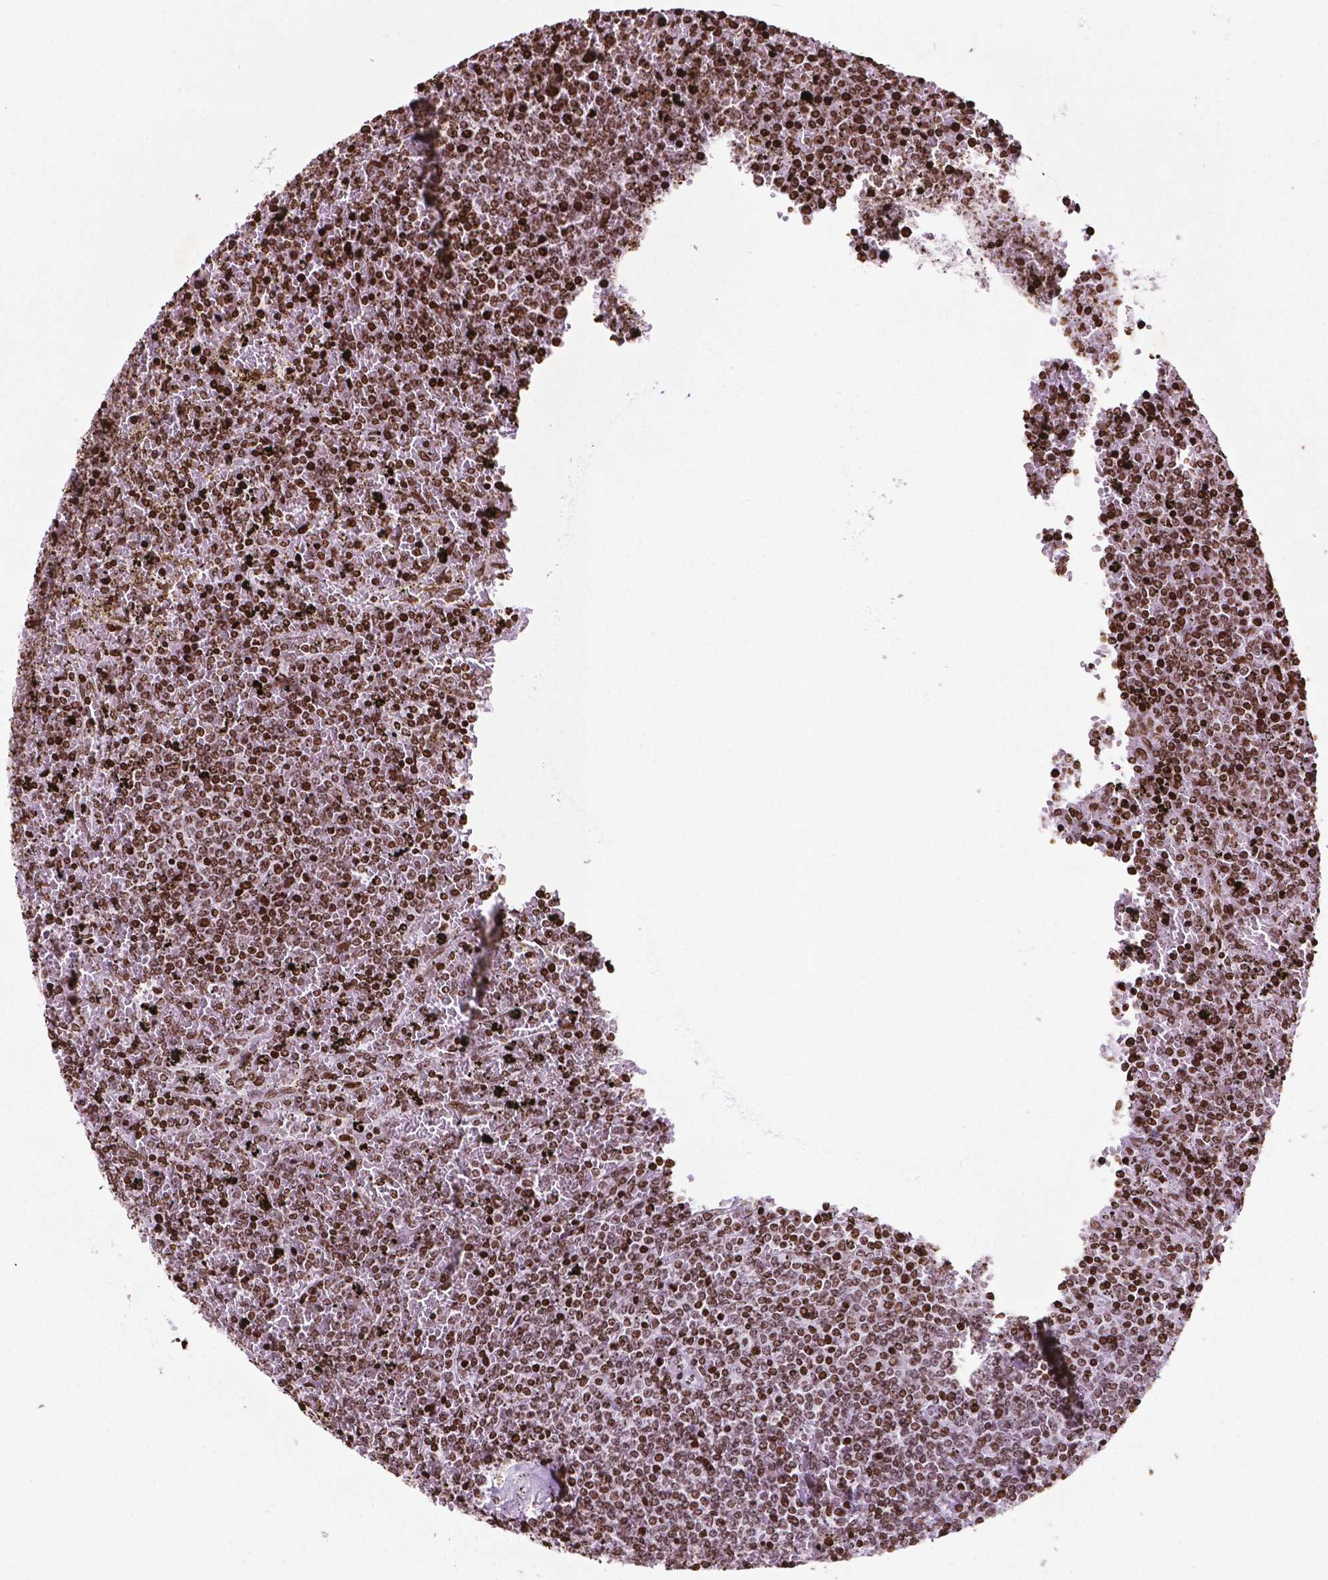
{"staining": {"intensity": "moderate", "quantity": ">75%", "location": "nuclear"}, "tissue": "lymphoma", "cell_type": "Tumor cells", "image_type": "cancer", "snomed": [{"axis": "morphology", "description": "Malignant lymphoma, non-Hodgkin's type, Low grade"}, {"axis": "topography", "description": "Spleen"}], "caption": "Human malignant lymphoma, non-Hodgkin's type (low-grade) stained with a protein marker demonstrates moderate staining in tumor cells.", "gene": "TMEM250", "patient": {"sex": "female", "age": 77}}